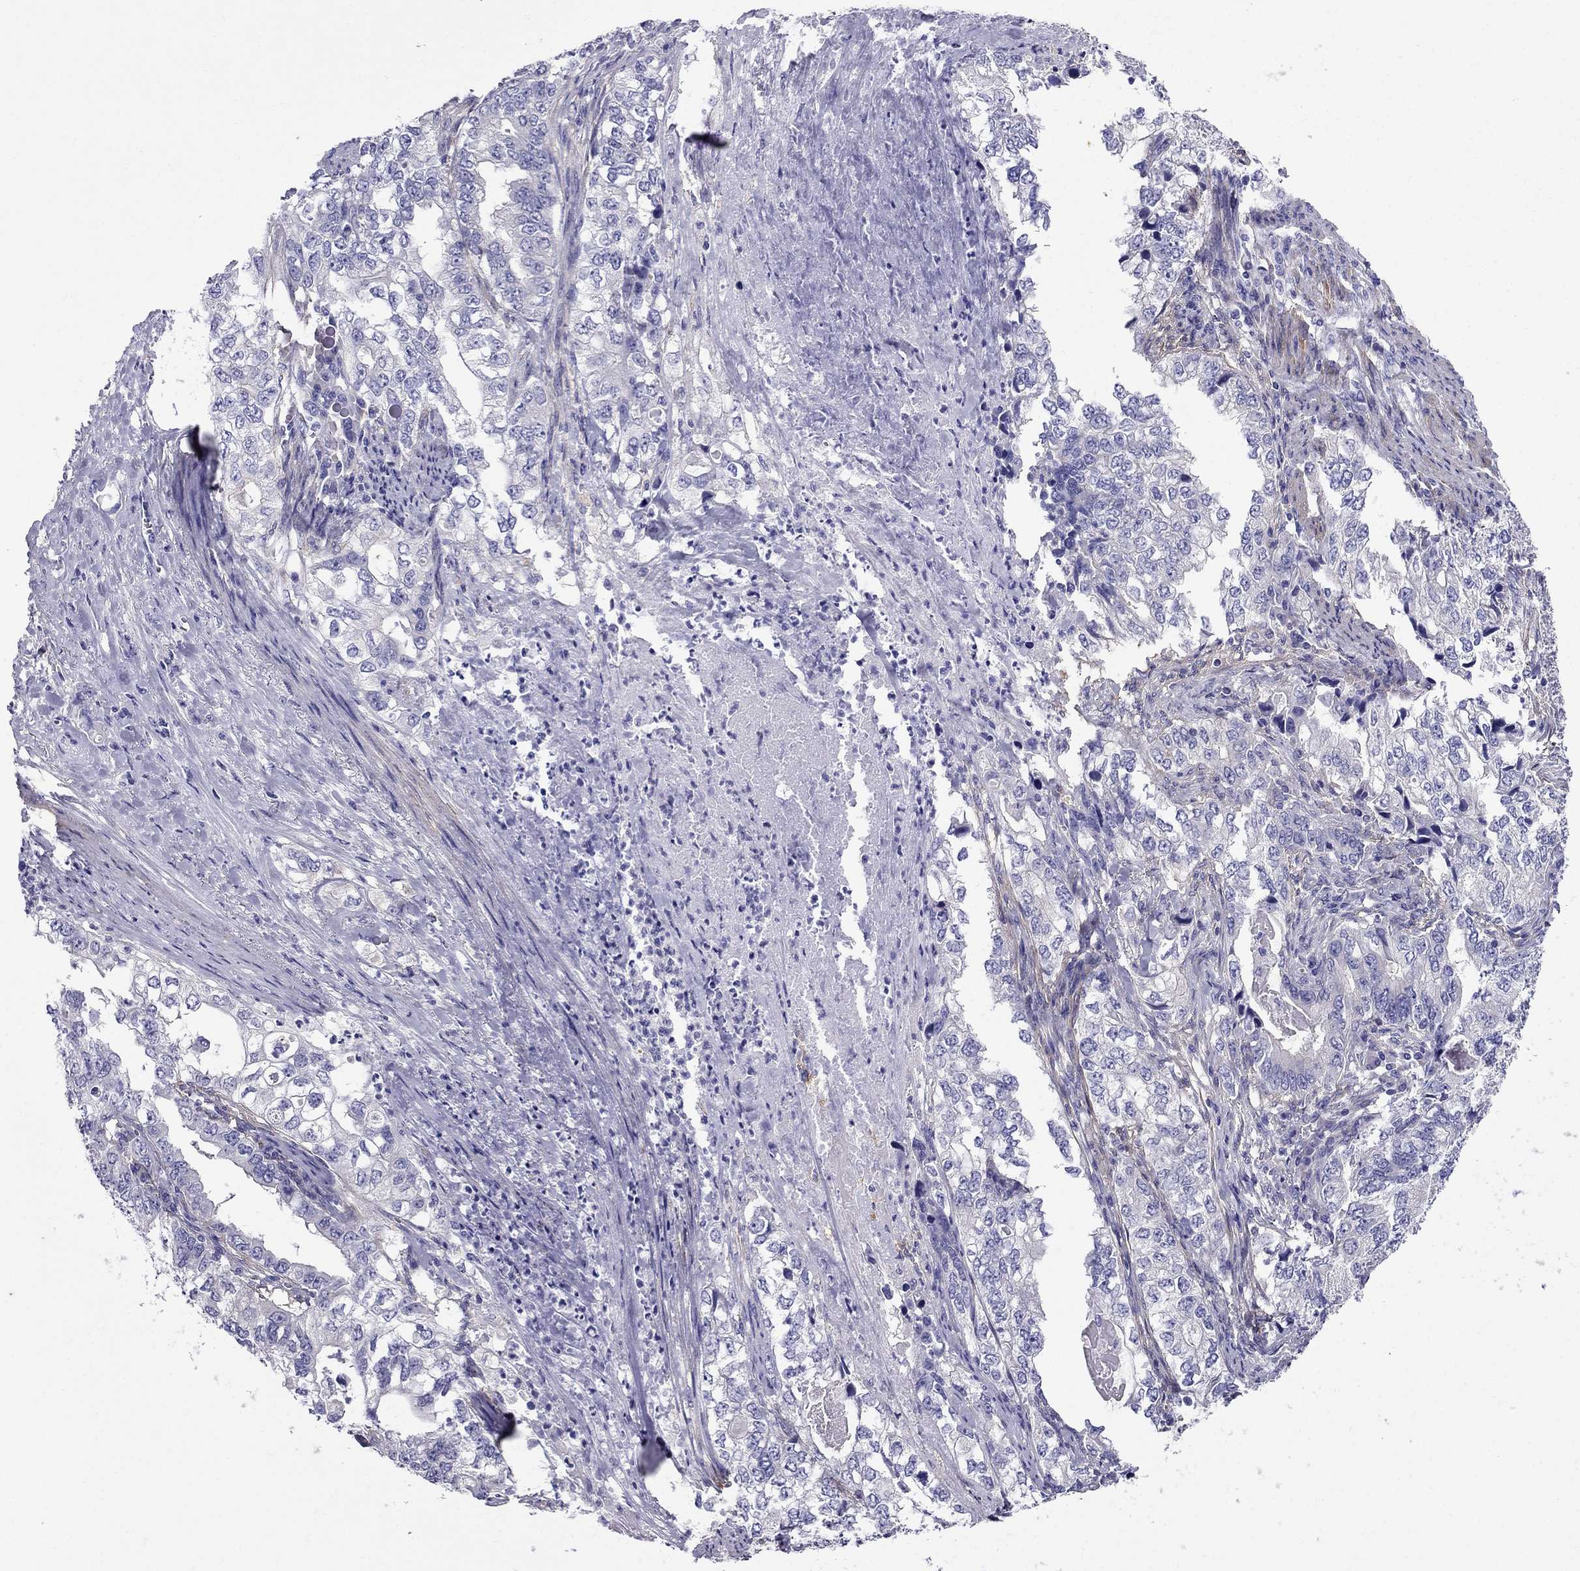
{"staining": {"intensity": "negative", "quantity": "none", "location": "none"}, "tissue": "stomach cancer", "cell_type": "Tumor cells", "image_type": "cancer", "snomed": [{"axis": "morphology", "description": "Adenocarcinoma, NOS"}, {"axis": "topography", "description": "Stomach, lower"}], "caption": "Immunohistochemical staining of stomach cancer (adenocarcinoma) exhibits no significant staining in tumor cells.", "gene": "GPR50", "patient": {"sex": "female", "age": 72}}